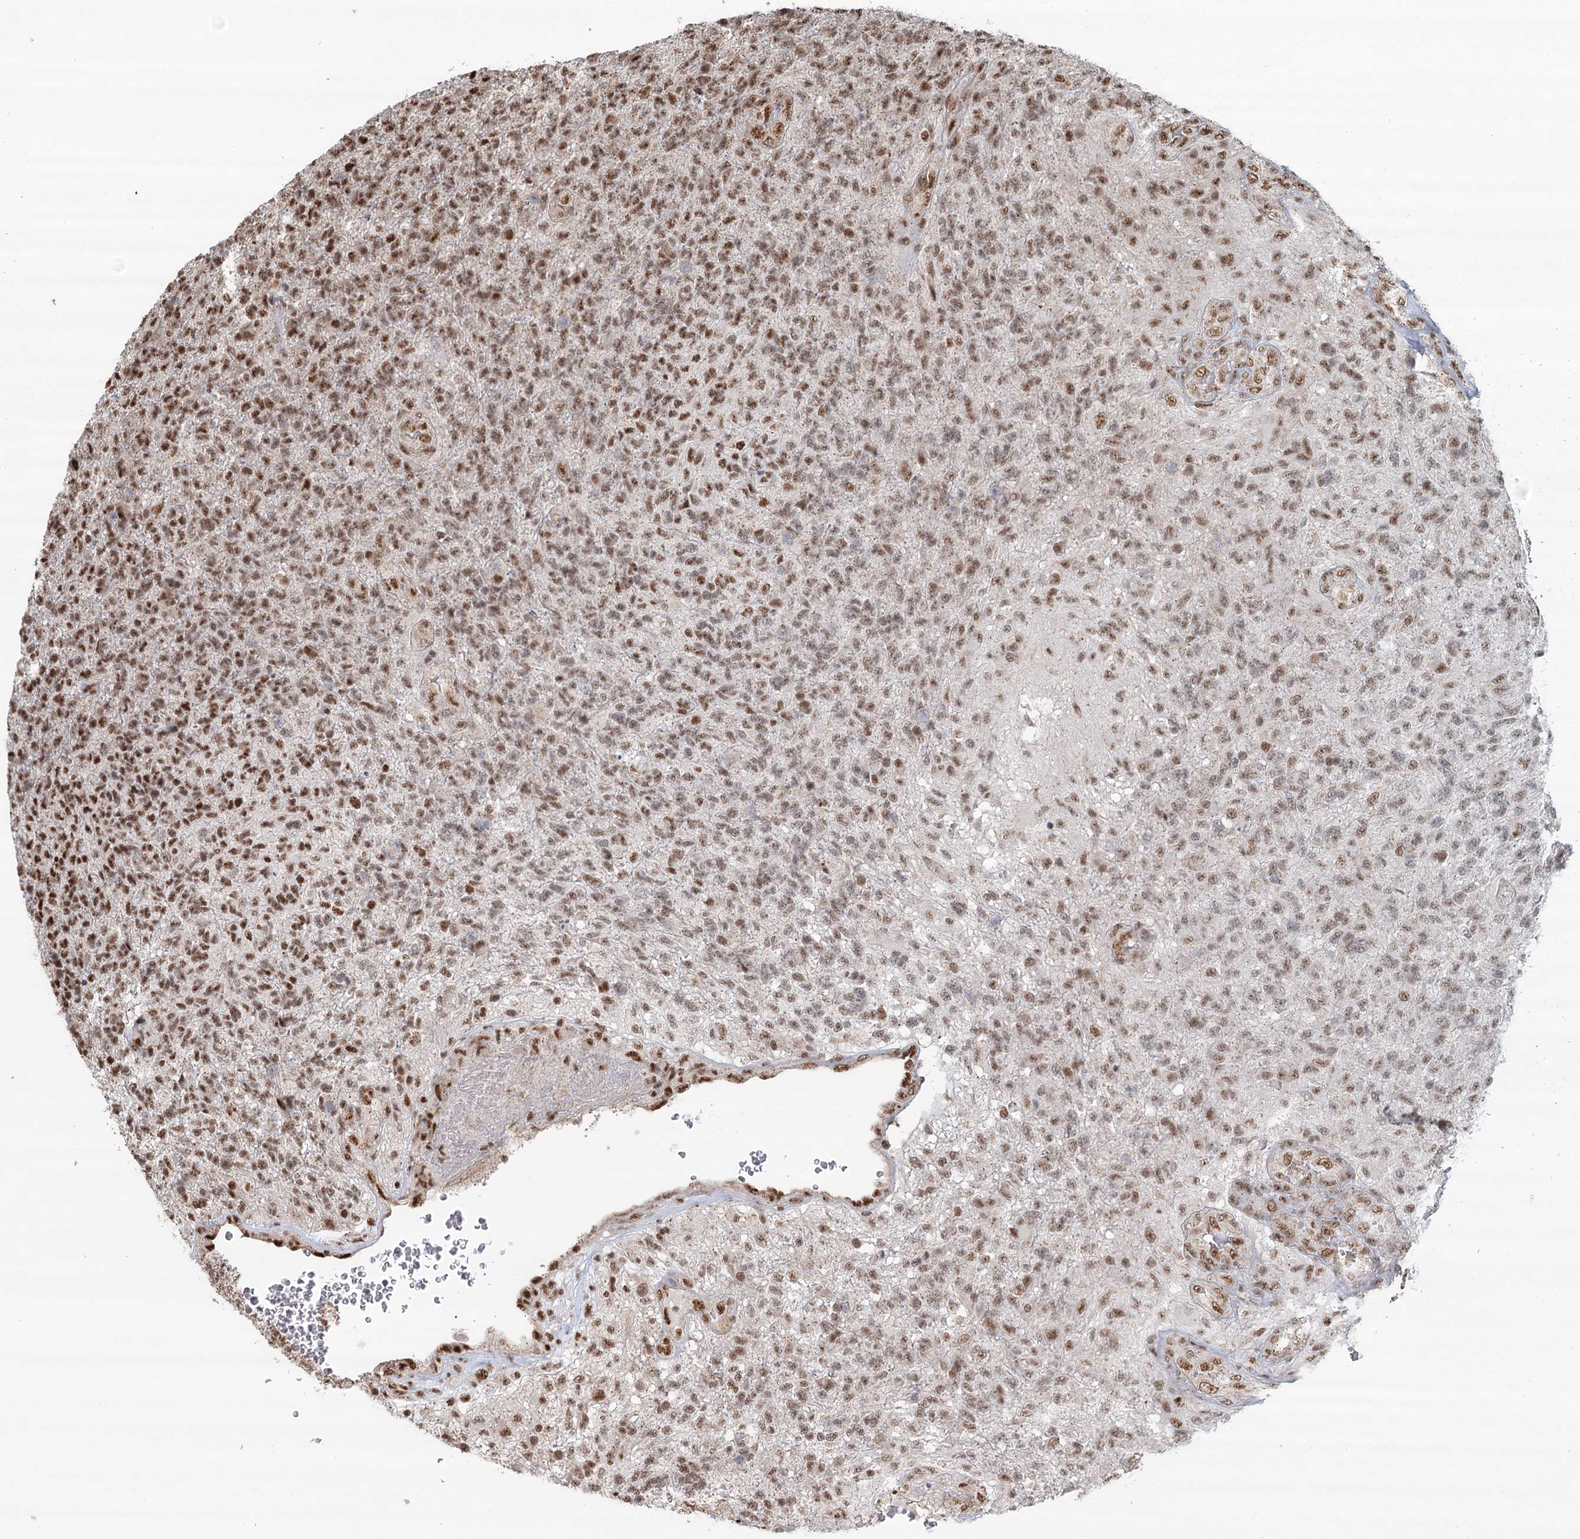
{"staining": {"intensity": "moderate", "quantity": "25%-75%", "location": "nuclear"}, "tissue": "glioma", "cell_type": "Tumor cells", "image_type": "cancer", "snomed": [{"axis": "morphology", "description": "Glioma, malignant, High grade"}, {"axis": "topography", "description": "Brain"}], "caption": "Moderate nuclear expression for a protein is present in about 25%-75% of tumor cells of glioma using immunohistochemistry (IHC).", "gene": "GPALPP1", "patient": {"sex": "male", "age": 56}}